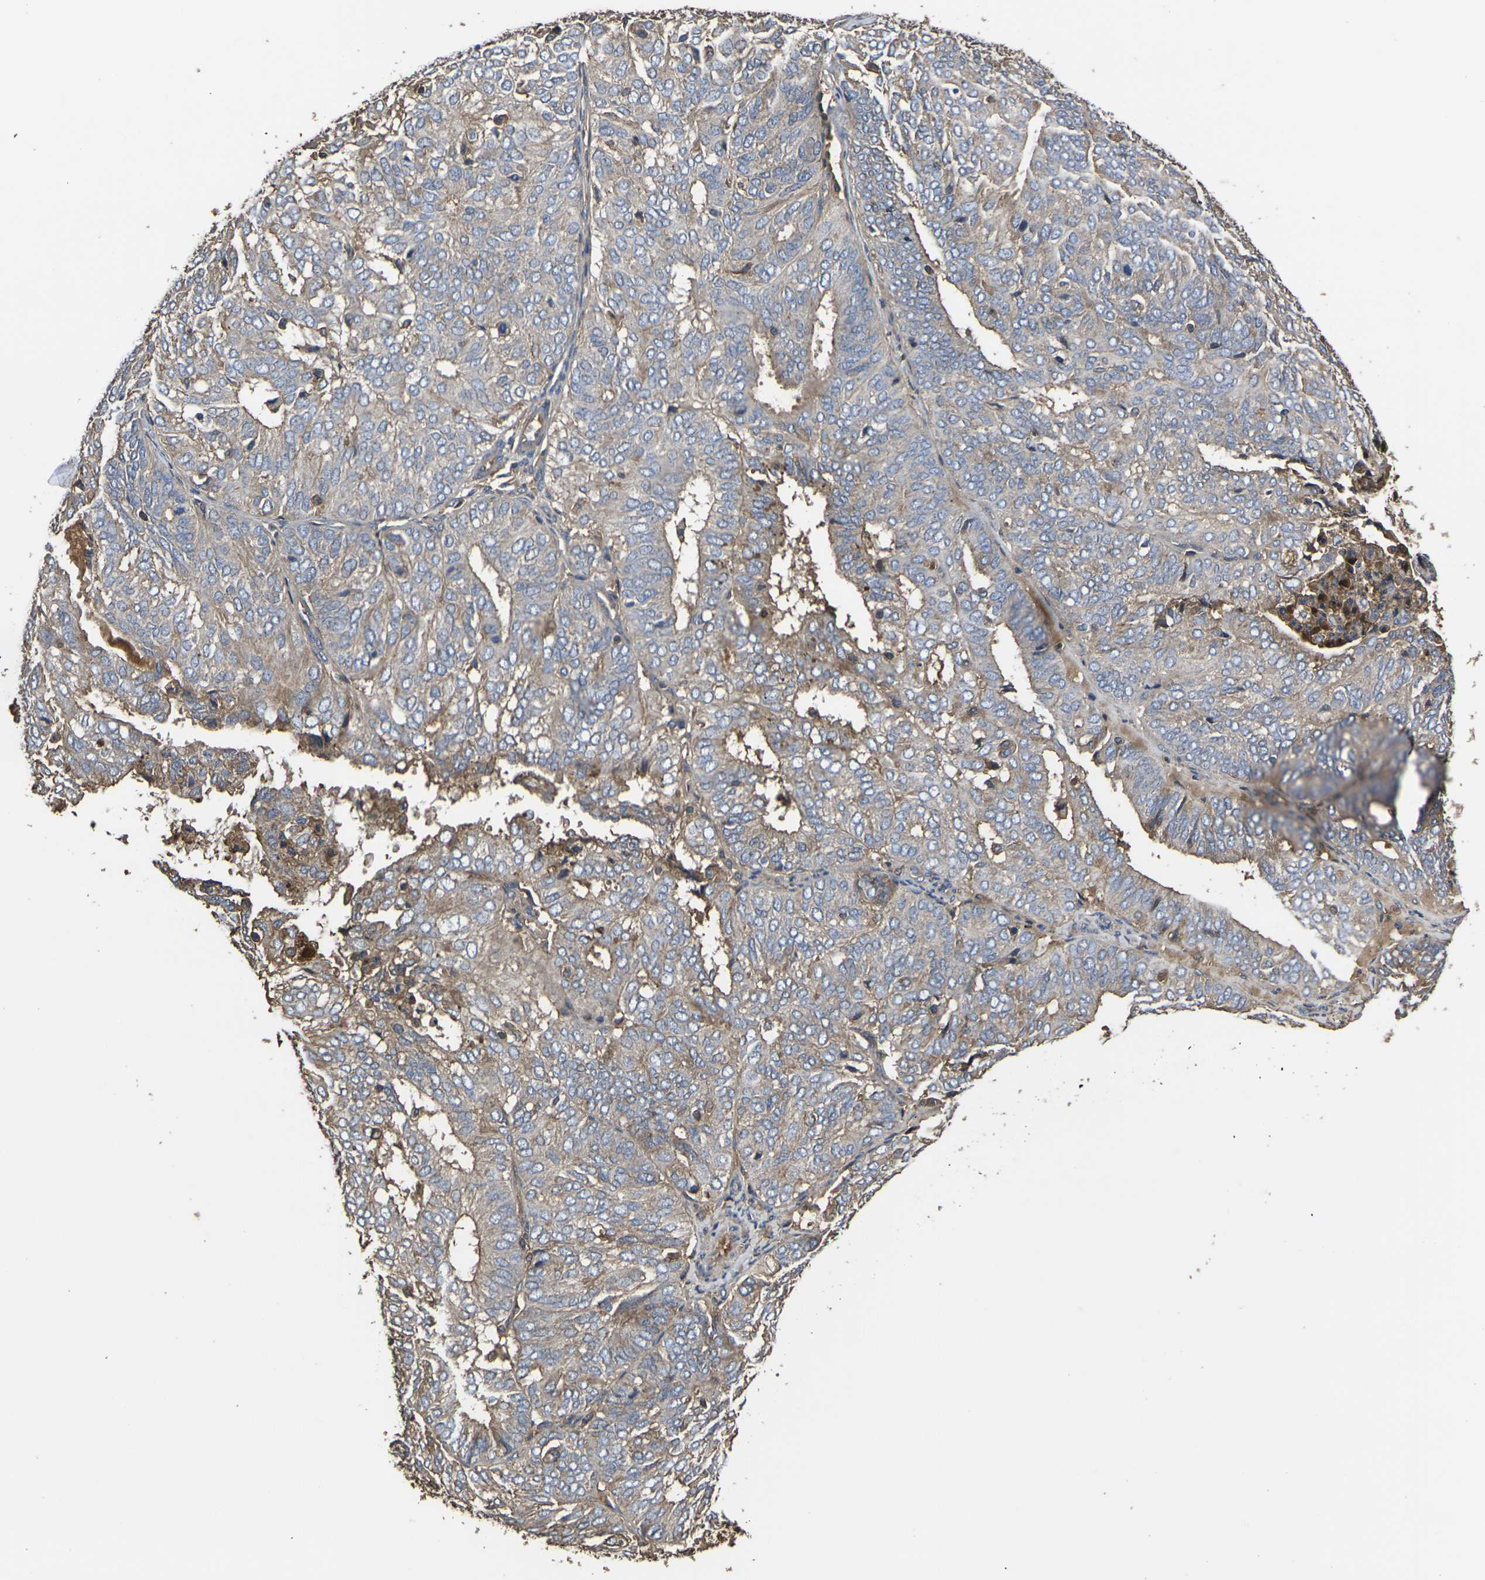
{"staining": {"intensity": "moderate", "quantity": ">75%", "location": "cytoplasmic/membranous"}, "tissue": "endometrial cancer", "cell_type": "Tumor cells", "image_type": "cancer", "snomed": [{"axis": "morphology", "description": "Adenocarcinoma, NOS"}, {"axis": "topography", "description": "Uterus"}], "caption": "Brown immunohistochemical staining in human endometrial cancer exhibits moderate cytoplasmic/membranous expression in about >75% of tumor cells.", "gene": "HSPG2", "patient": {"sex": "female", "age": 60}}